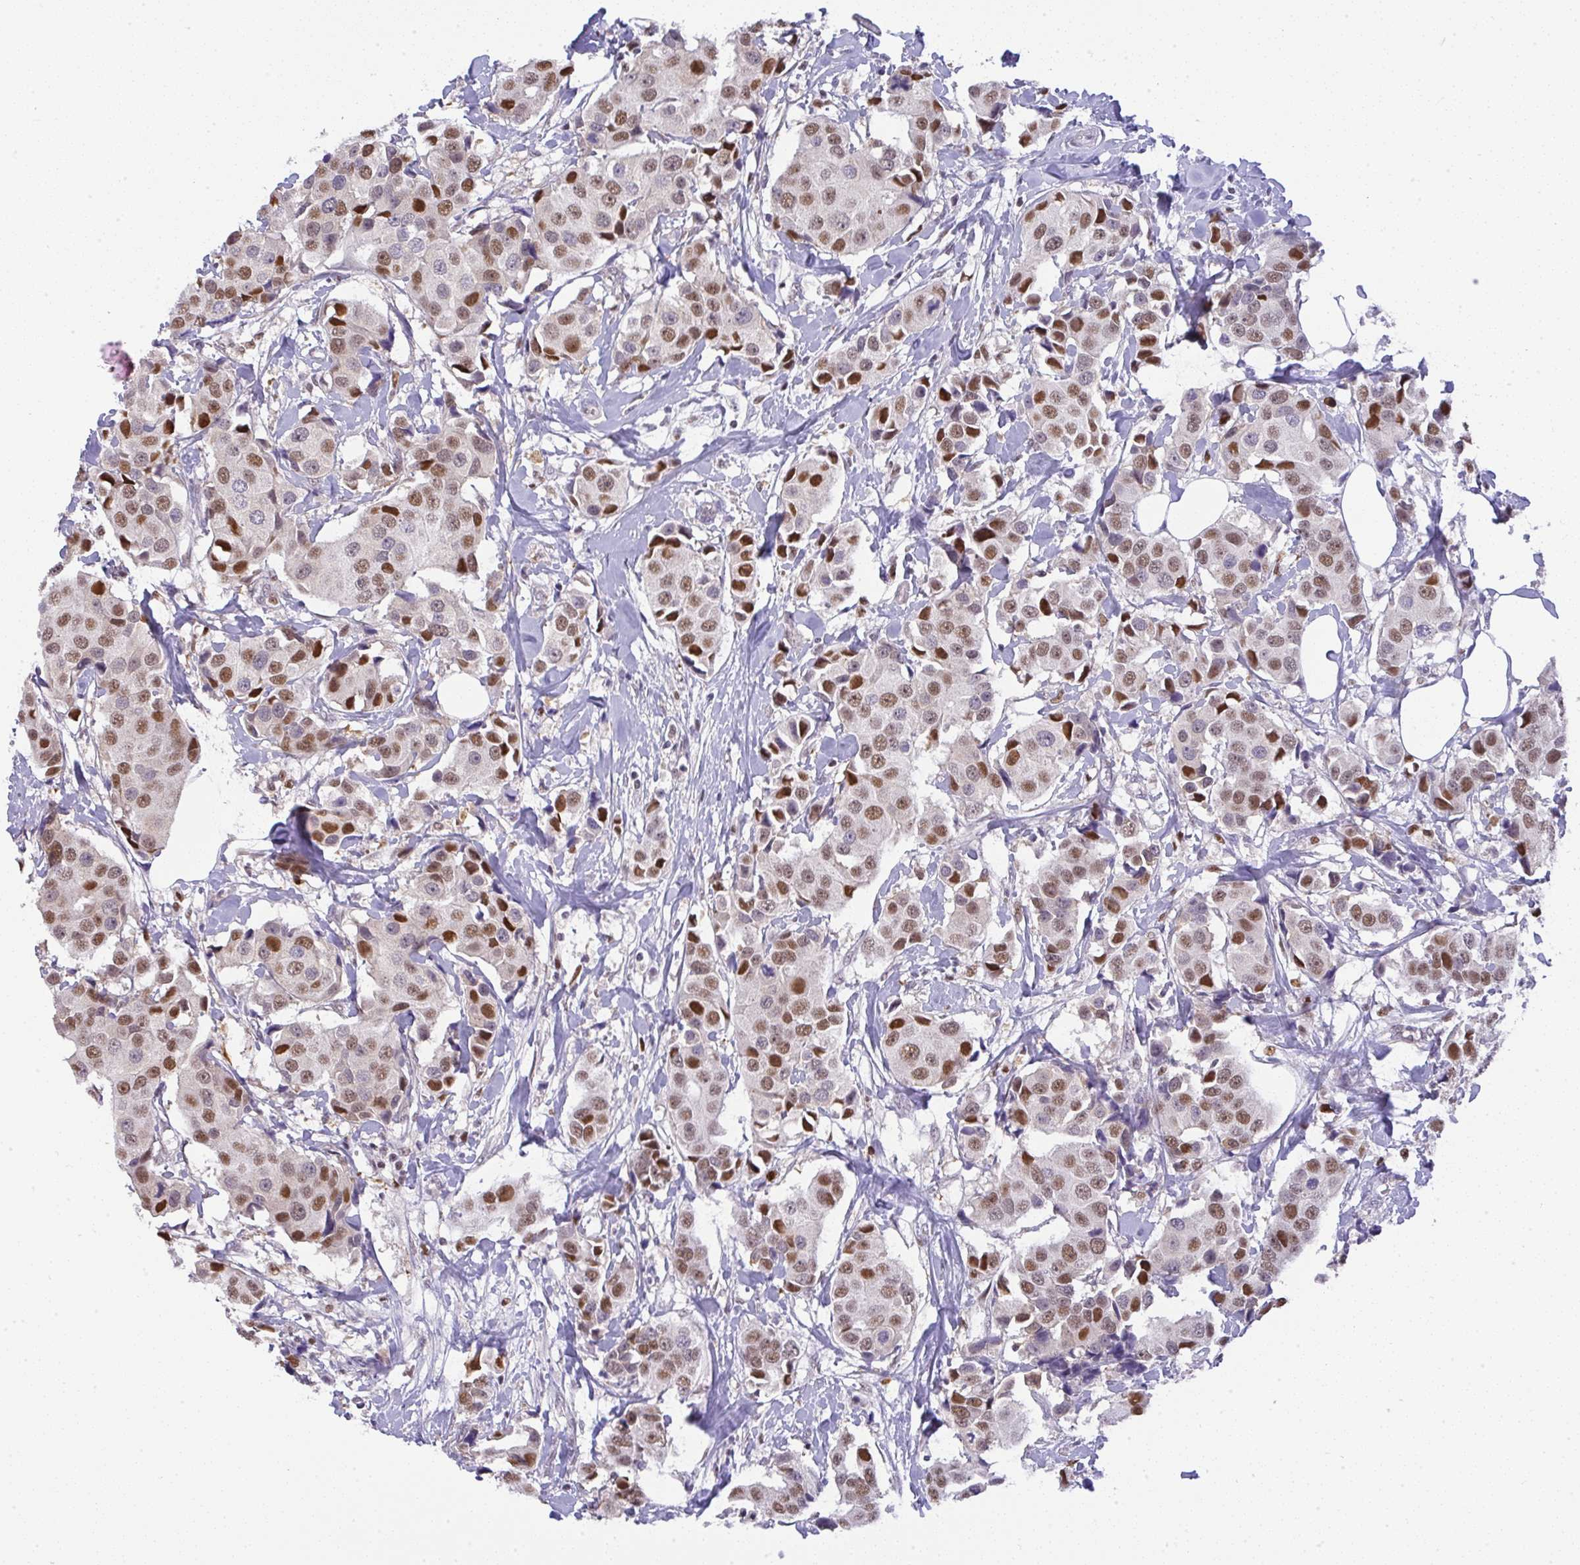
{"staining": {"intensity": "moderate", "quantity": ">75%", "location": "nuclear"}, "tissue": "breast cancer", "cell_type": "Tumor cells", "image_type": "cancer", "snomed": [{"axis": "morphology", "description": "Normal tissue, NOS"}, {"axis": "morphology", "description": "Duct carcinoma"}, {"axis": "topography", "description": "Breast"}], "caption": "IHC photomicrograph of breast cancer stained for a protein (brown), which shows medium levels of moderate nuclear staining in about >75% of tumor cells.", "gene": "BBX", "patient": {"sex": "female", "age": 39}}